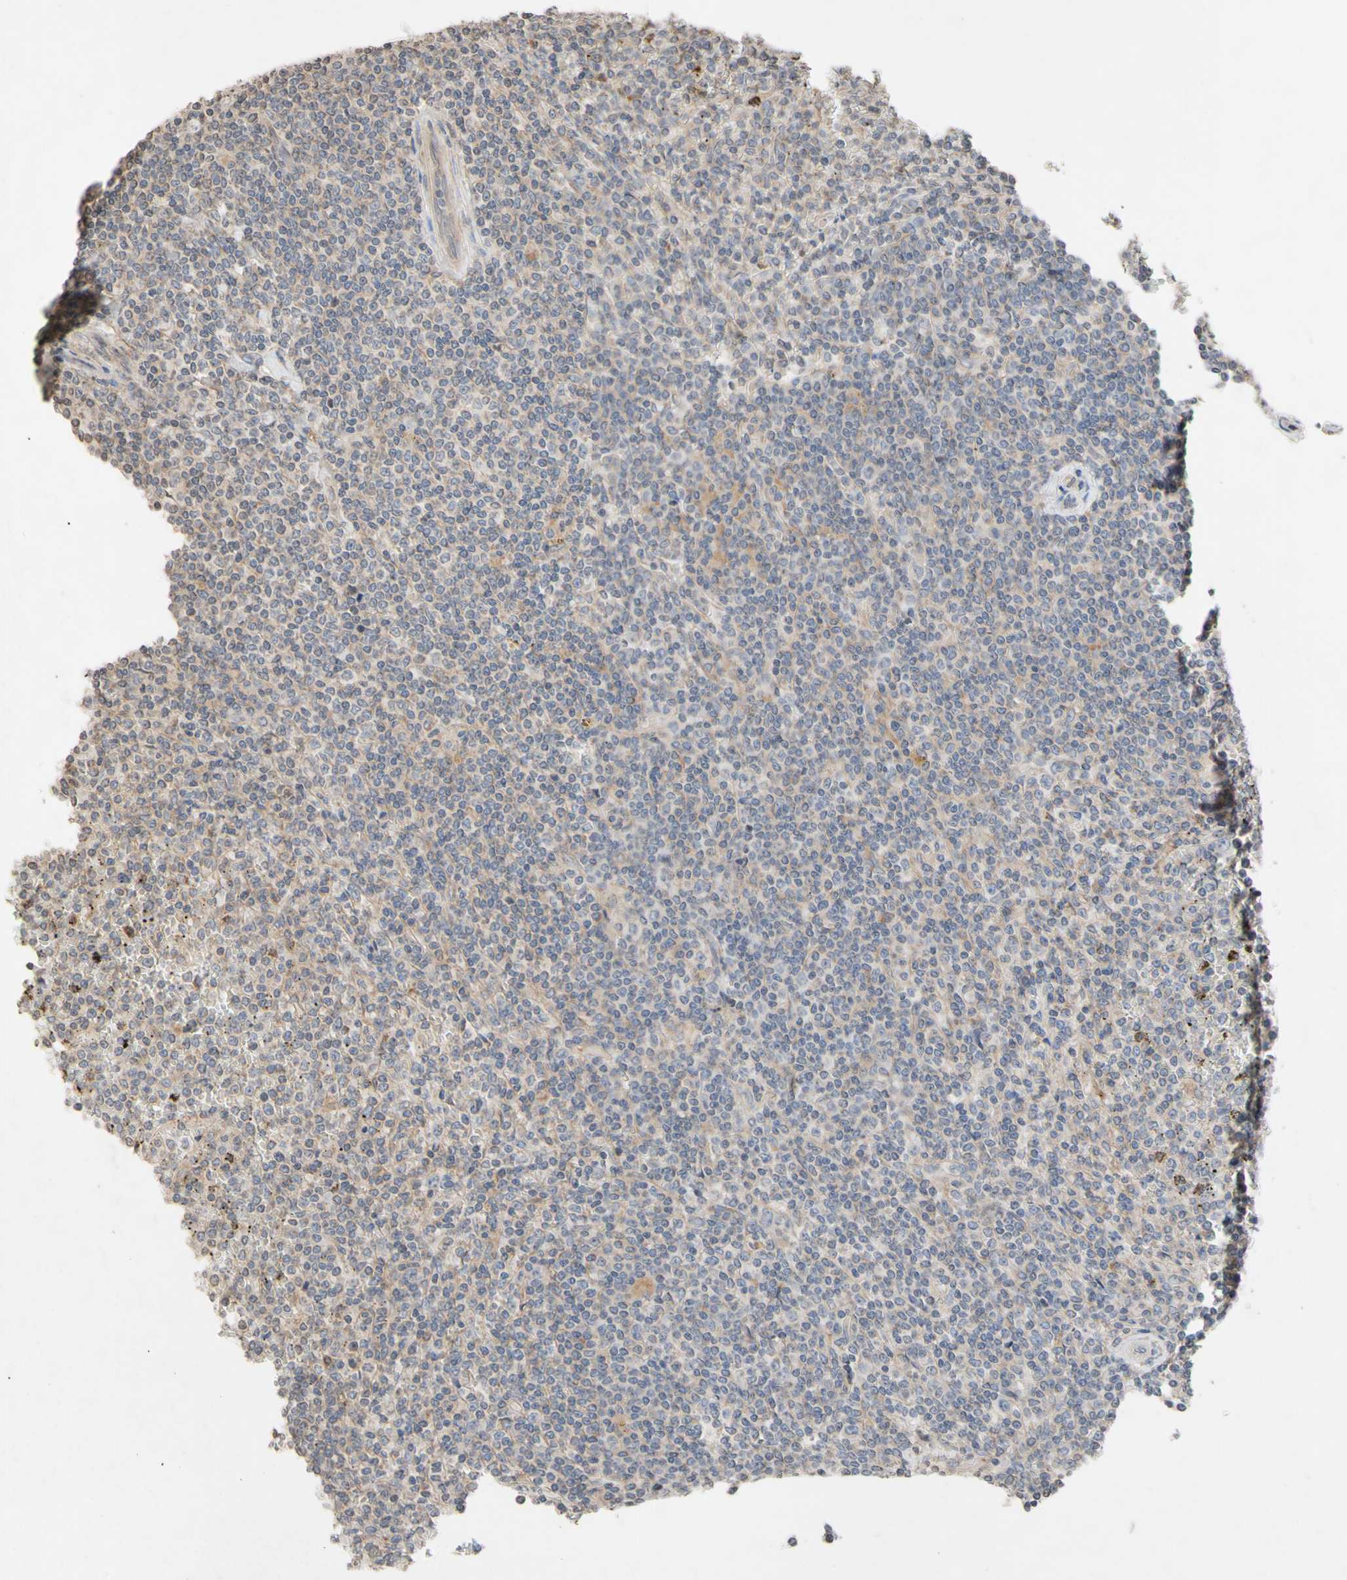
{"staining": {"intensity": "weak", "quantity": "<25%", "location": "cytoplasmic/membranous"}, "tissue": "lymphoma", "cell_type": "Tumor cells", "image_type": "cancer", "snomed": [{"axis": "morphology", "description": "Malignant lymphoma, non-Hodgkin's type, Low grade"}, {"axis": "topography", "description": "Spleen"}], "caption": "This is a image of immunohistochemistry (IHC) staining of lymphoma, which shows no positivity in tumor cells. The staining was performed using DAB (3,3'-diaminobenzidine) to visualize the protein expression in brown, while the nuclei were stained in blue with hematoxylin (Magnification: 20x).", "gene": "NECTIN3", "patient": {"sex": "female", "age": 19}}